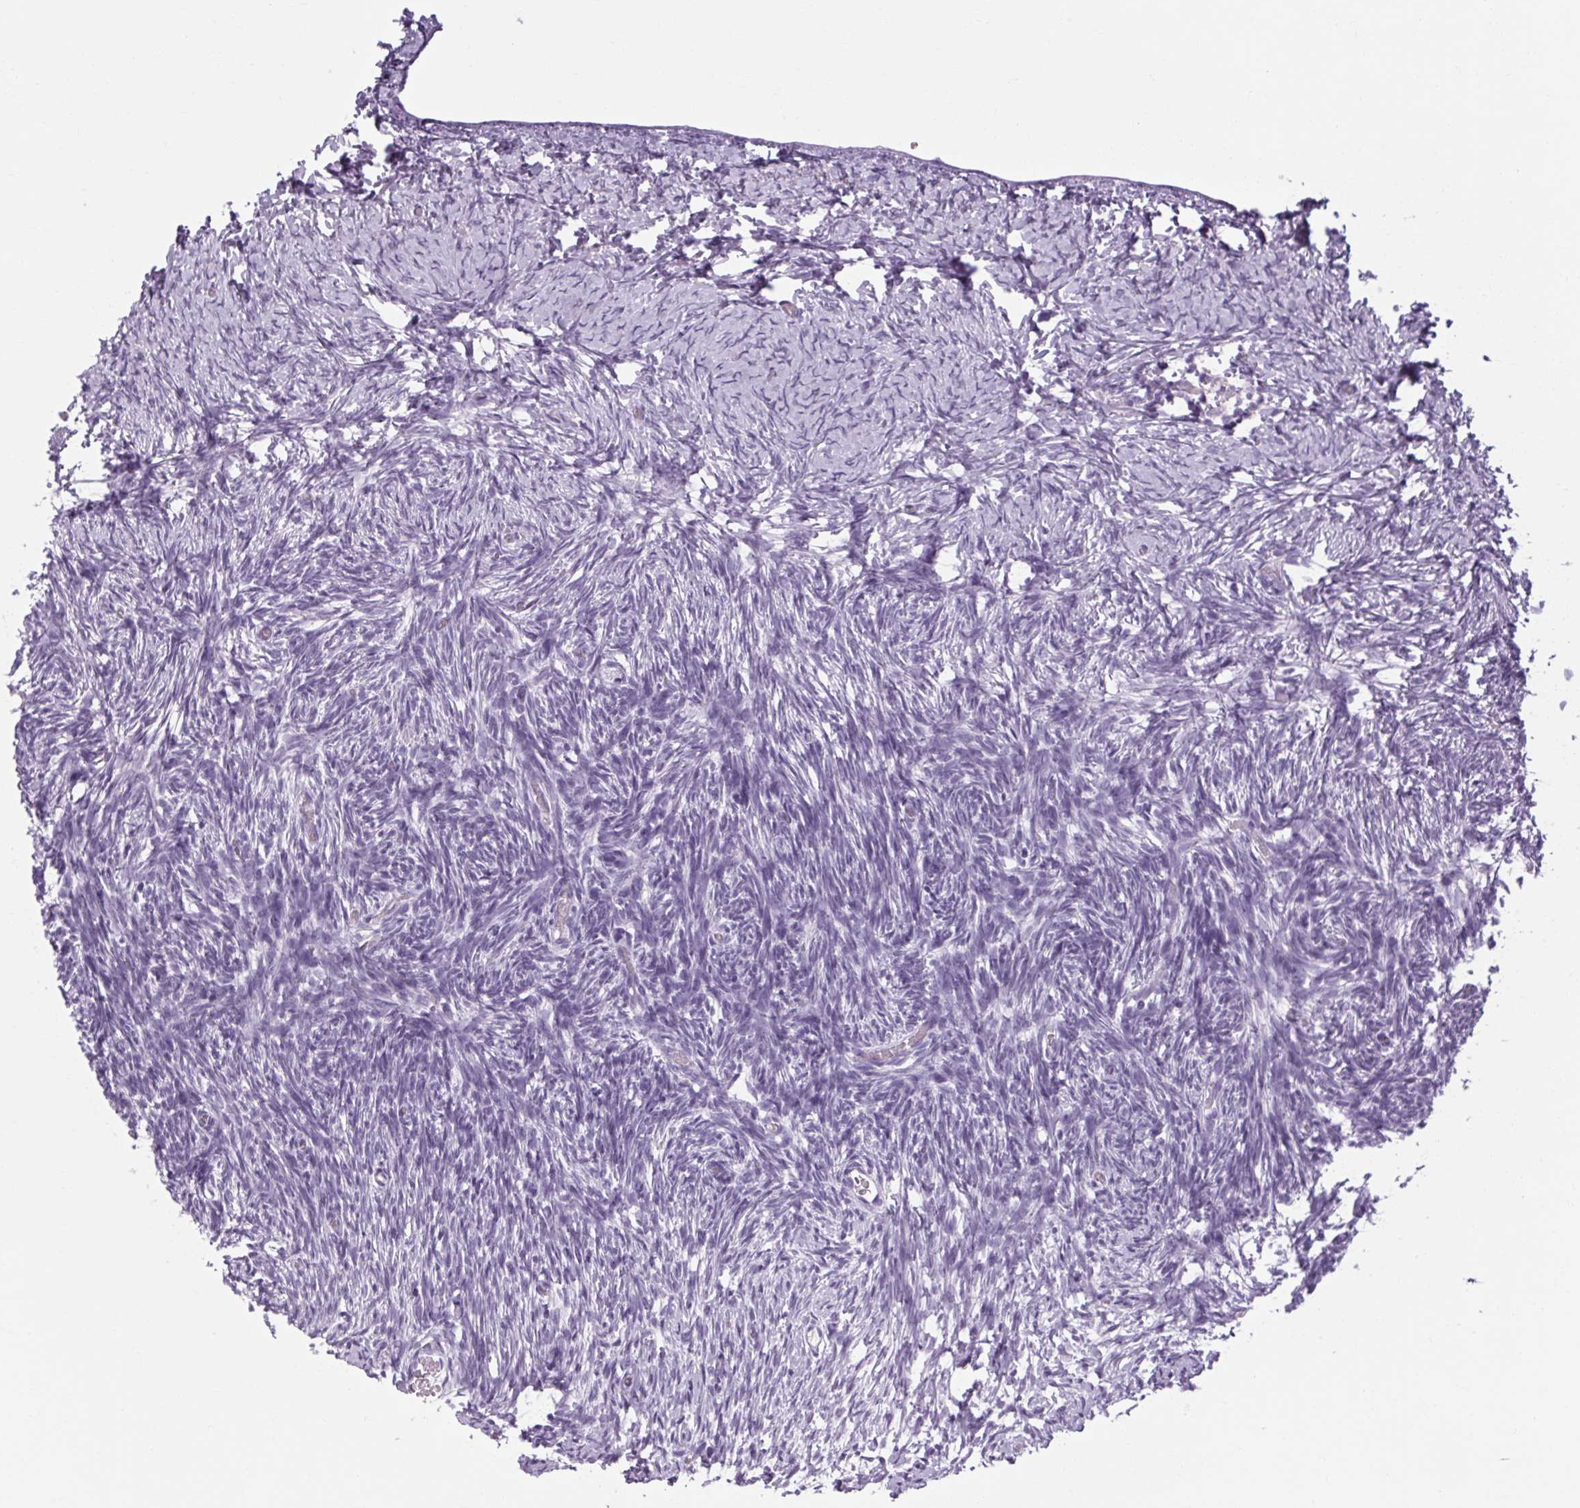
{"staining": {"intensity": "negative", "quantity": "none", "location": "none"}, "tissue": "ovary", "cell_type": "Follicle cells", "image_type": "normal", "snomed": [{"axis": "morphology", "description": "Normal tissue, NOS"}, {"axis": "topography", "description": "Ovary"}], "caption": "Photomicrograph shows no significant protein positivity in follicle cells of benign ovary. (DAB immunohistochemistry (IHC), high magnification).", "gene": "POMC", "patient": {"sex": "female", "age": 39}}